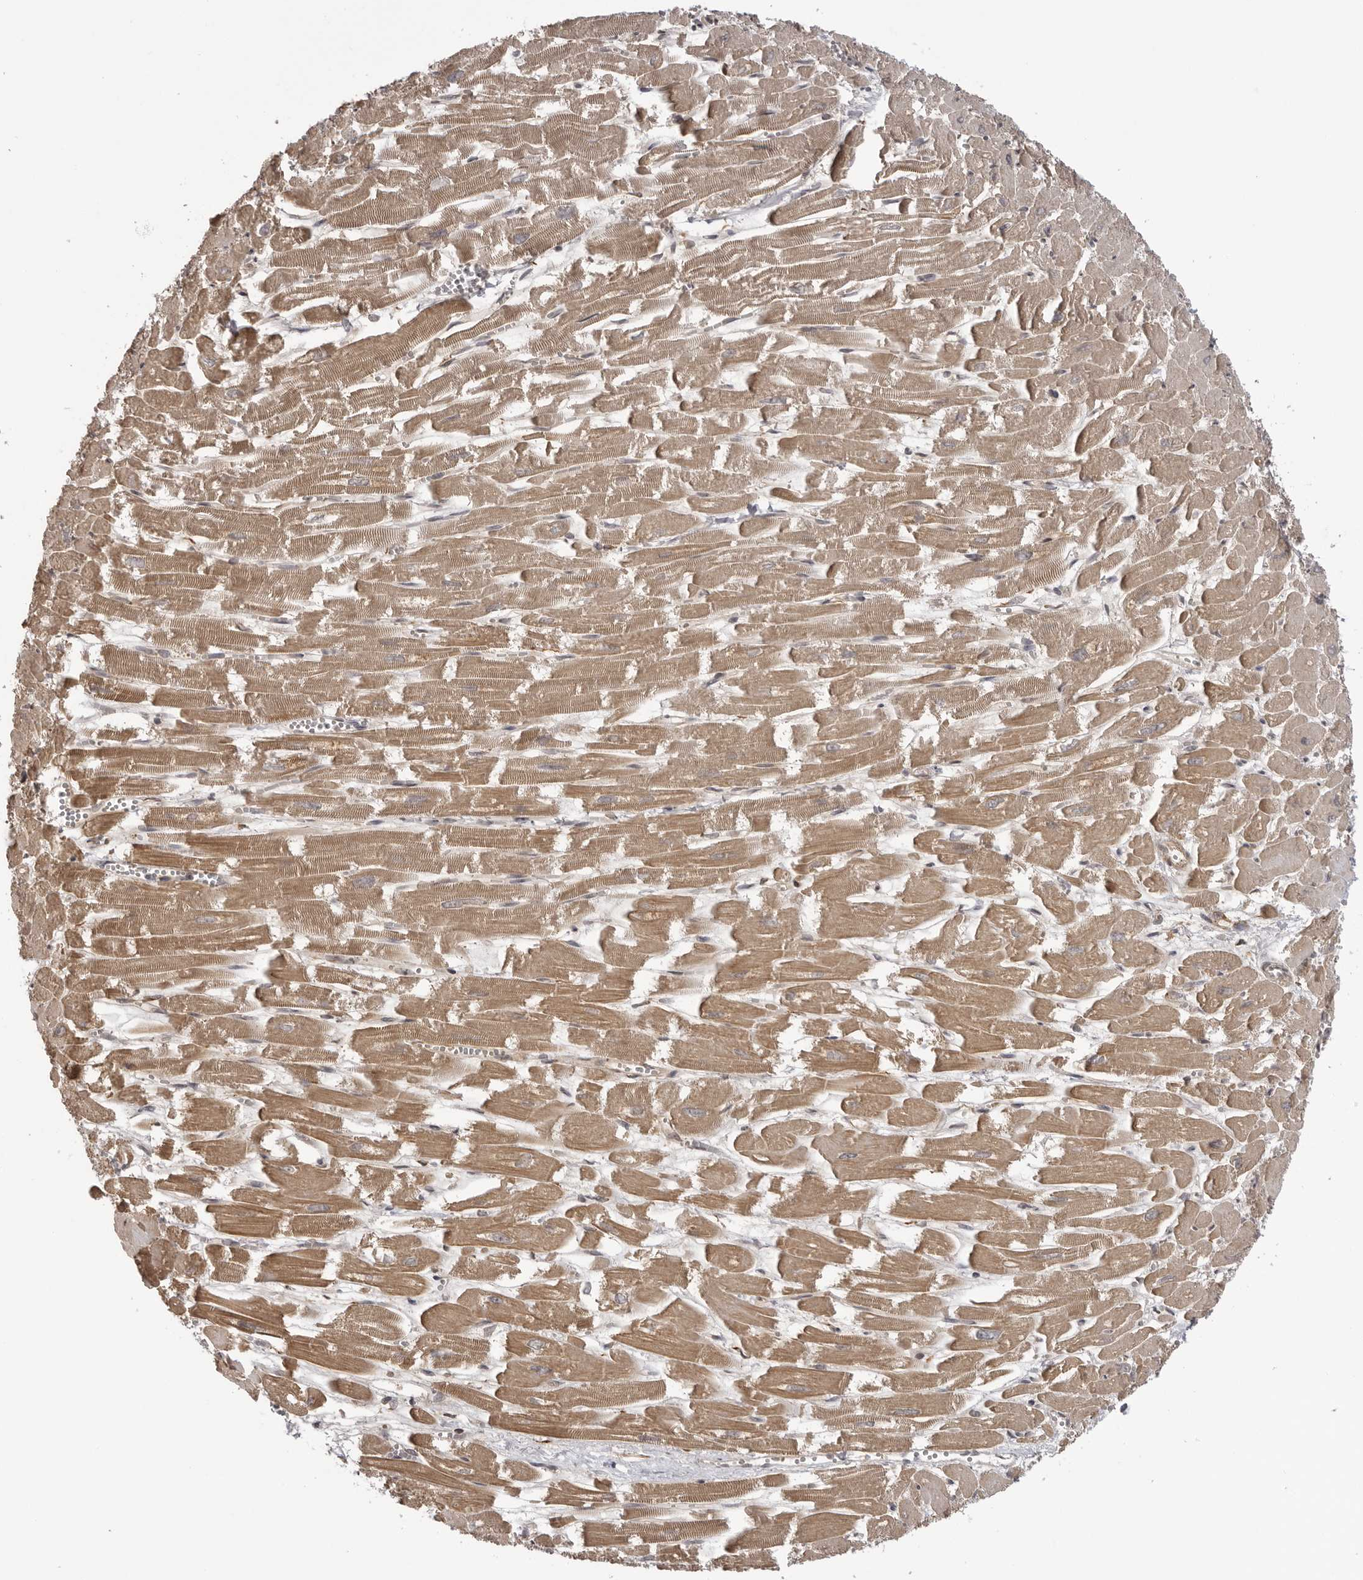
{"staining": {"intensity": "moderate", "quantity": ">75%", "location": "cytoplasmic/membranous"}, "tissue": "heart muscle", "cell_type": "Cardiomyocytes", "image_type": "normal", "snomed": [{"axis": "morphology", "description": "Normal tissue, NOS"}, {"axis": "topography", "description": "Heart"}], "caption": "This is an image of IHC staining of benign heart muscle, which shows moderate expression in the cytoplasmic/membranous of cardiomyocytes.", "gene": "DNAH14", "patient": {"sex": "male", "age": 54}}